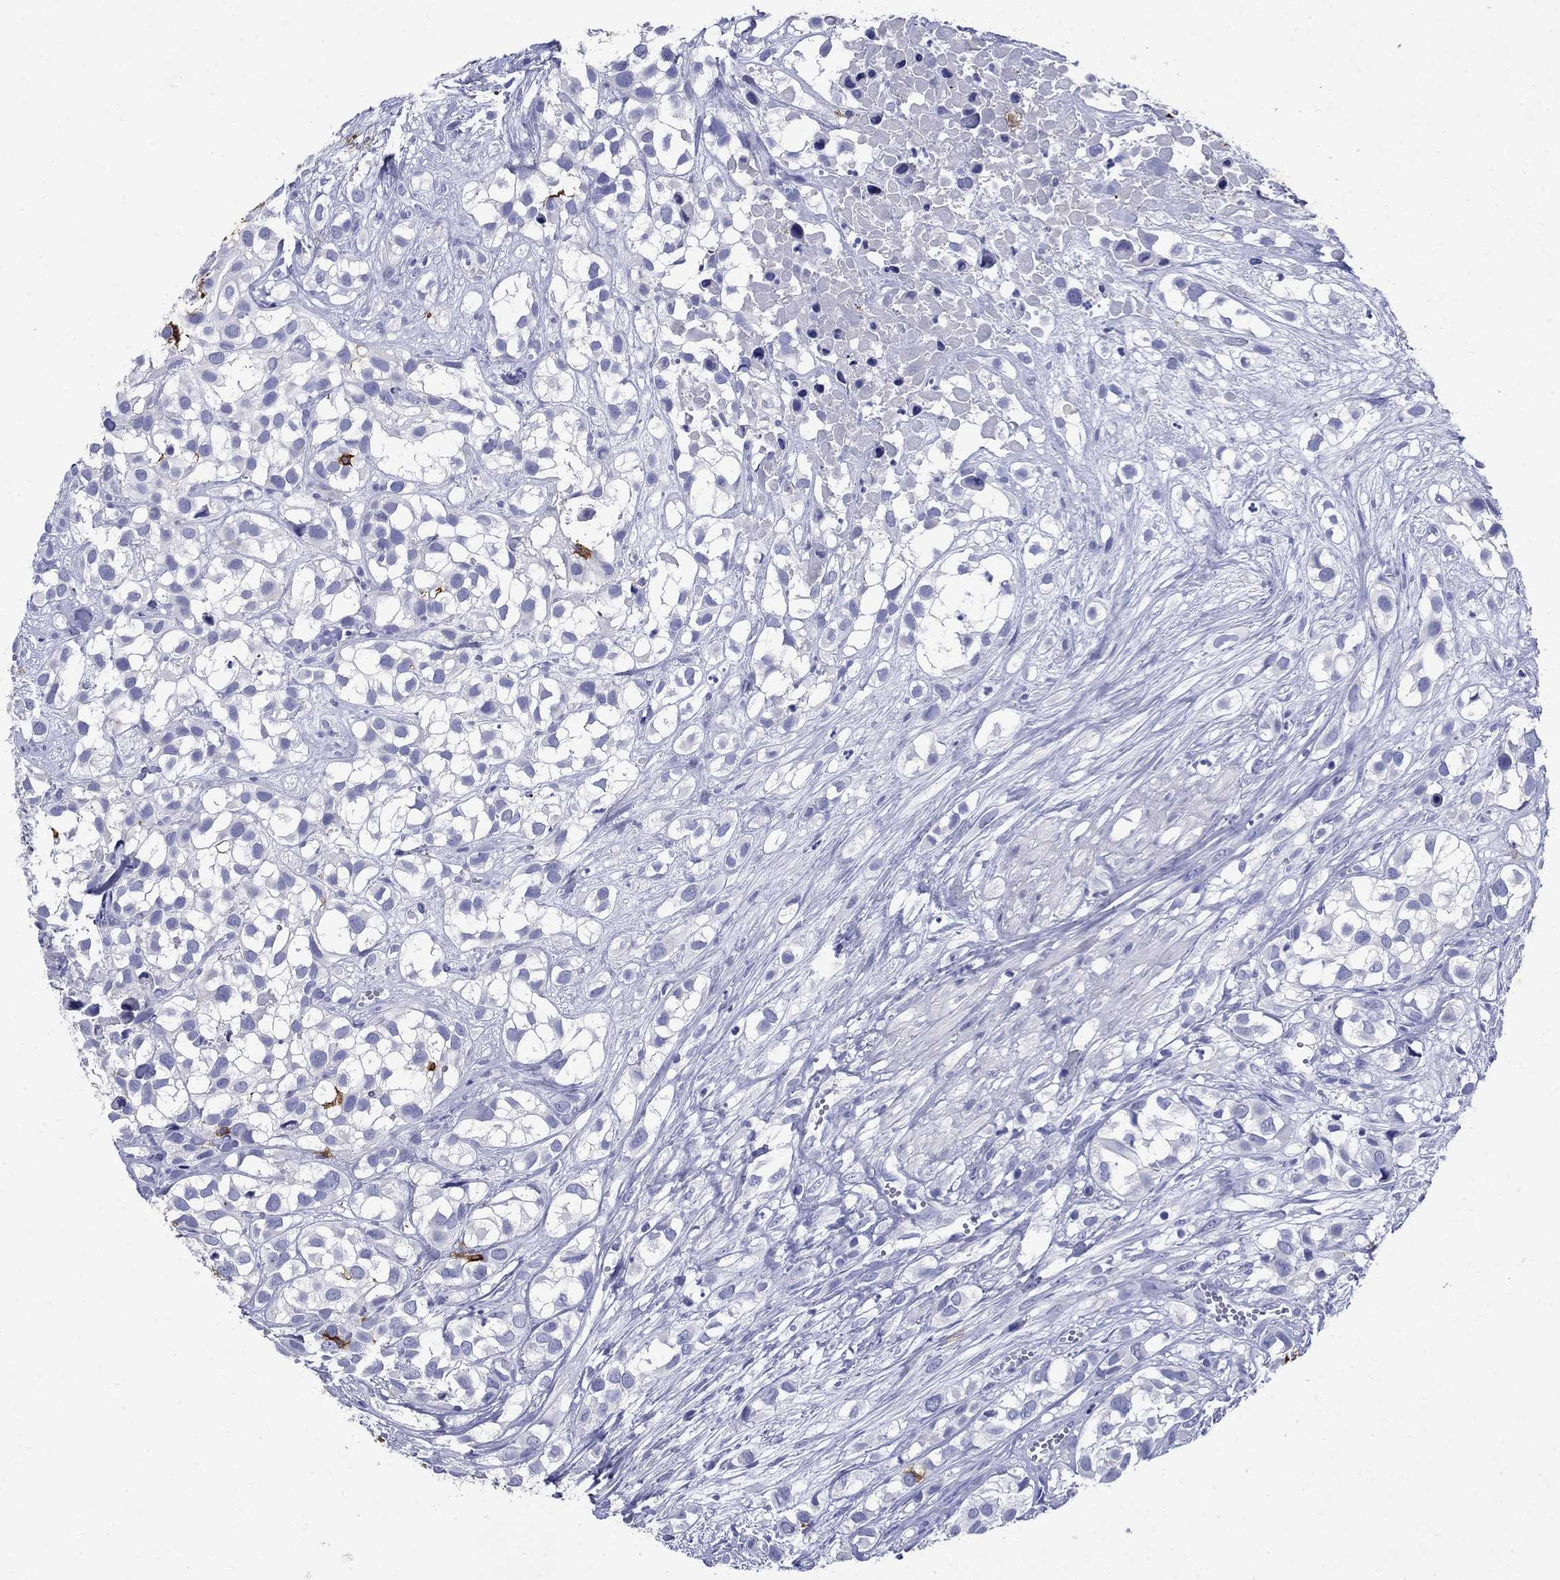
{"staining": {"intensity": "negative", "quantity": "none", "location": "none"}, "tissue": "urothelial cancer", "cell_type": "Tumor cells", "image_type": "cancer", "snomed": [{"axis": "morphology", "description": "Urothelial carcinoma, High grade"}, {"axis": "topography", "description": "Urinary bladder"}], "caption": "IHC of human urothelial cancer displays no staining in tumor cells.", "gene": "CD1A", "patient": {"sex": "male", "age": 56}}